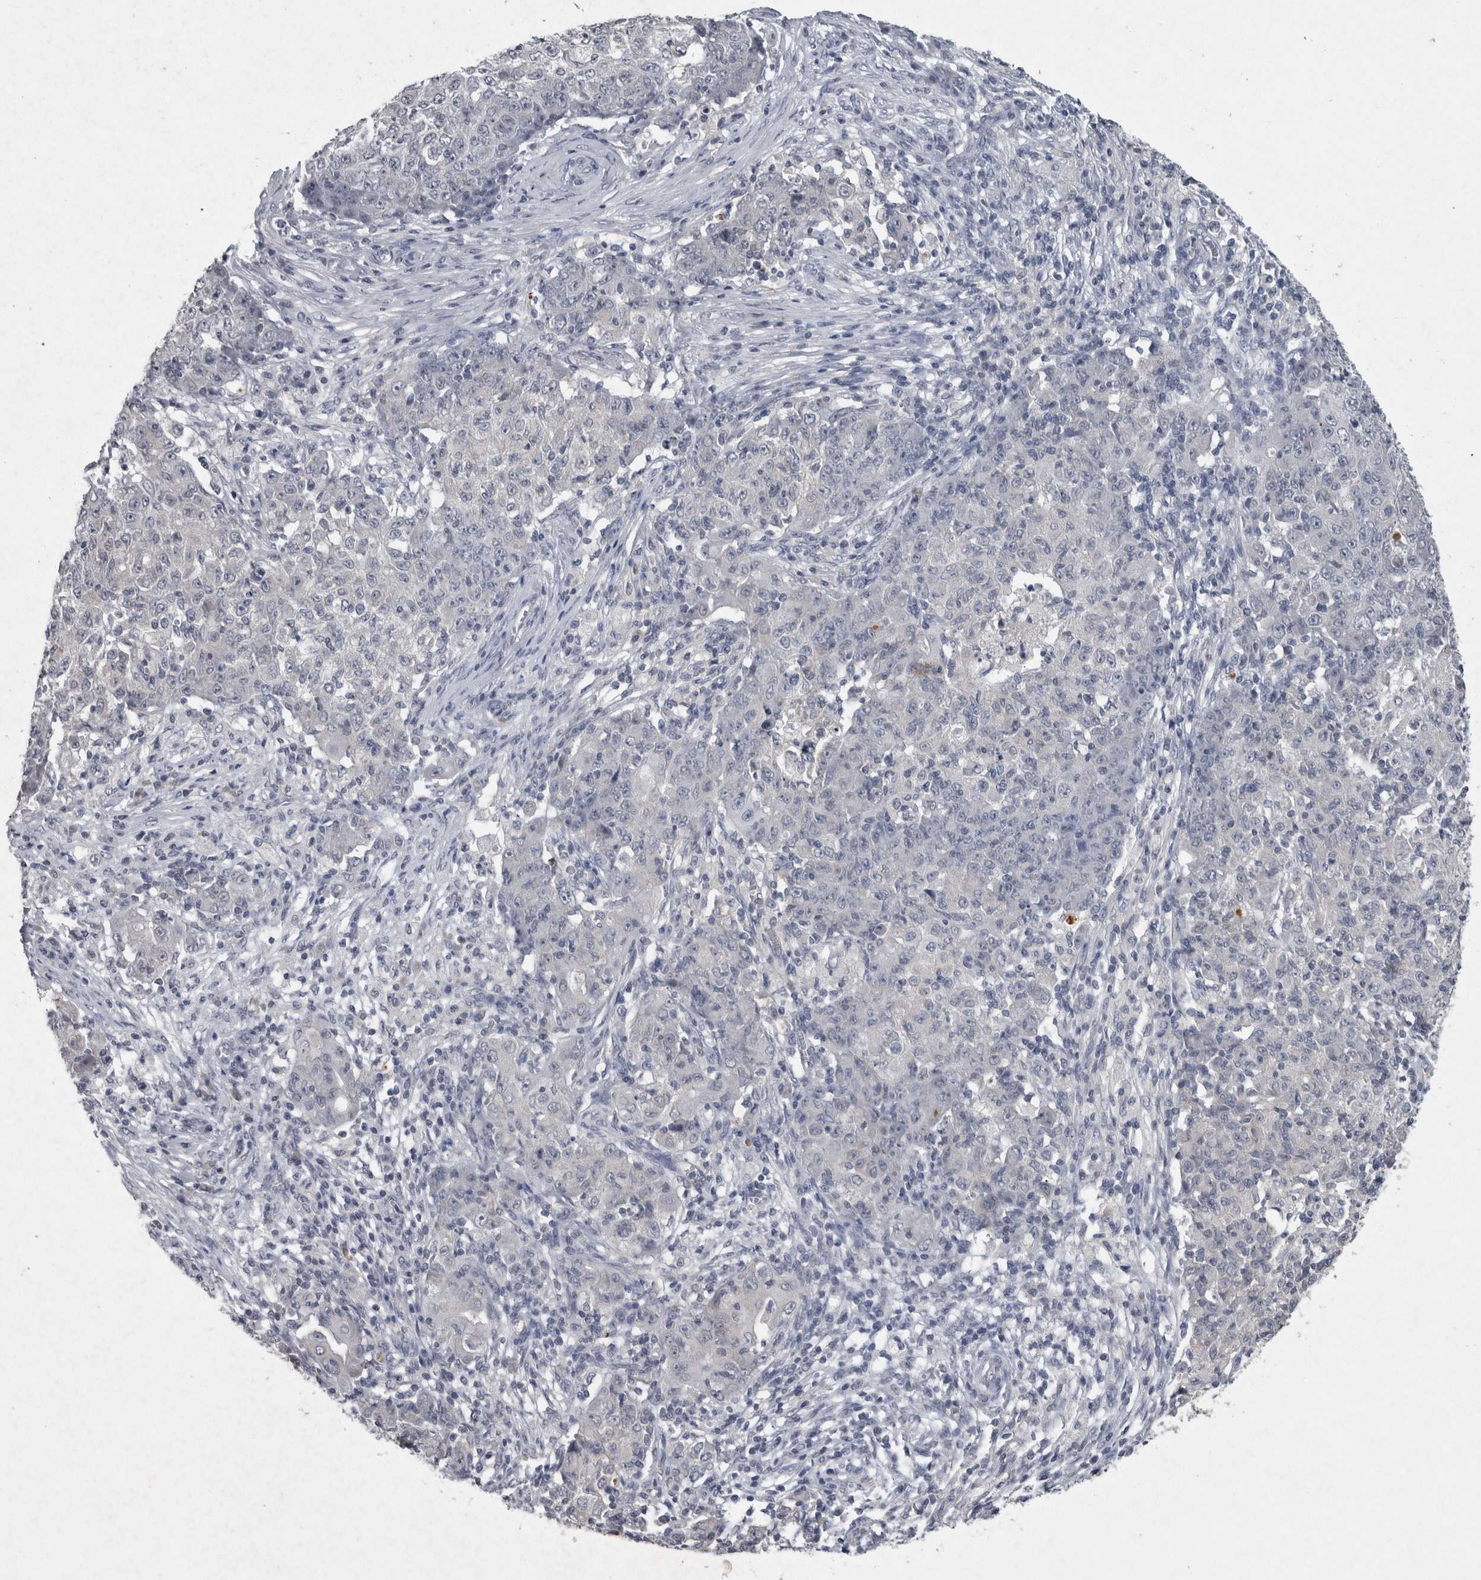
{"staining": {"intensity": "negative", "quantity": "none", "location": "none"}, "tissue": "ovarian cancer", "cell_type": "Tumor cells", "image_type": "cancer", "snomed": [{"axis": "morphology", "description": "Carcinoma, endometroid"}, {"axis": "topography", "description": "Ovary"}], "caption": "IHC photomicrograph of neoplastic tissue: human endometroid carcinoma (ovarian) stained with DAB (3,3'-diaminobenzidine) demonstrates no significant protein expression in tumor cells.", "gene": "WNT7A", "patient": {"sex": "female", "age": 42}}